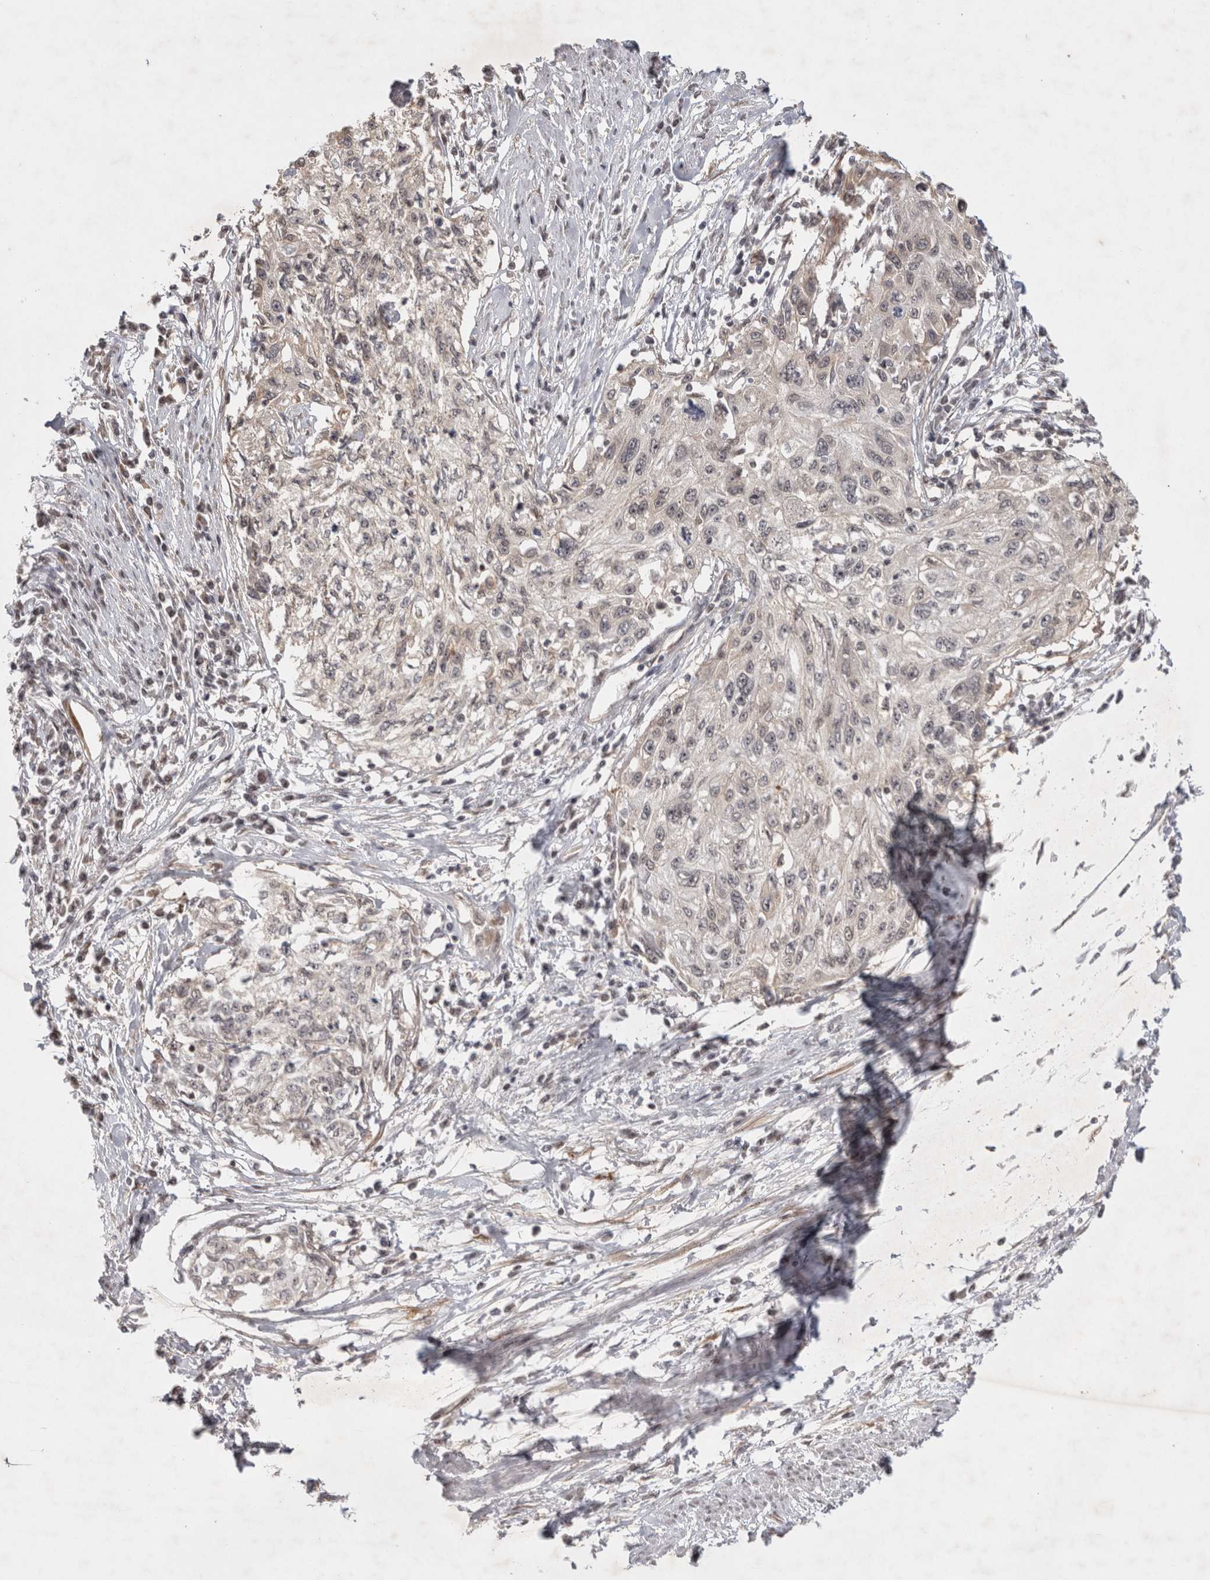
{"staining": {"intensity": "negative", "quantity": "none", "location": "none"}, "tissue": "cervical cancer", "cell_type": "Tumor cells", "image_type": "cancer", "snomed": [{"axis": "morphology", "description": "Squamous cell carcinoma, NOS"}, {"axis": "topography", "description": "Cervix"}], "caption": "Tumor cells show no significant expression in cervical cancer.", "gene": "ZNF318", "patient": {"sex": "female", "age": 57}}